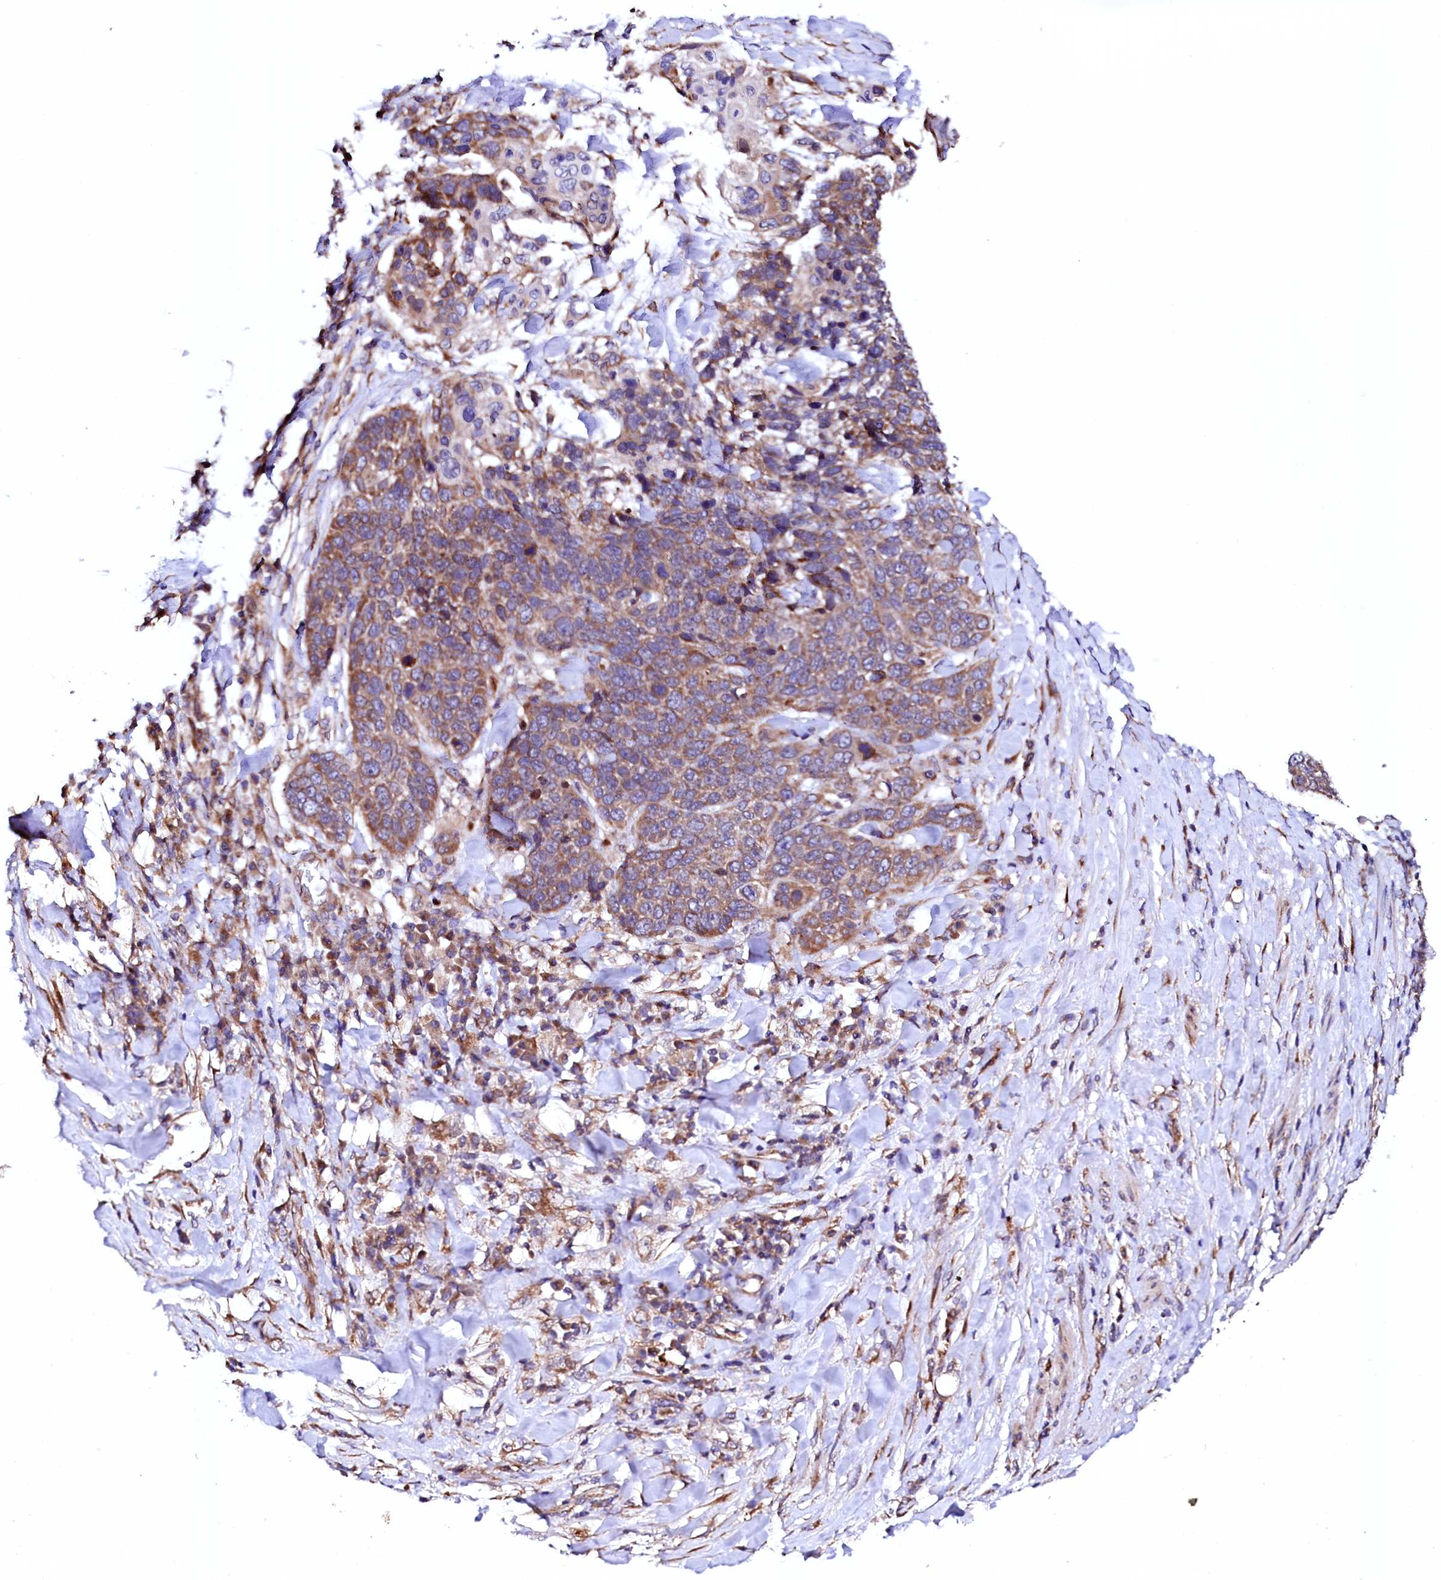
{"staining": {"intensity": "moderate", "quantity": ">75%", "location": "cytoplasmic/membranous"}, "tissue": "lung cancer", "cell_type": "Tumor cells", "image_type": "cancer", "snomed": [{"axis": "morphology", "description": "Squamous cell carcinoma, NOS"}, {"axis": "topography", "description": "Lung"}], "caption": "This is an image of IHC staining of lung cancer, which shows moderate expression in the cytoplasmic/membranous of tumor cells.", "gene": "UBE3C", "patient": {"sex": "male", "age": 66}}